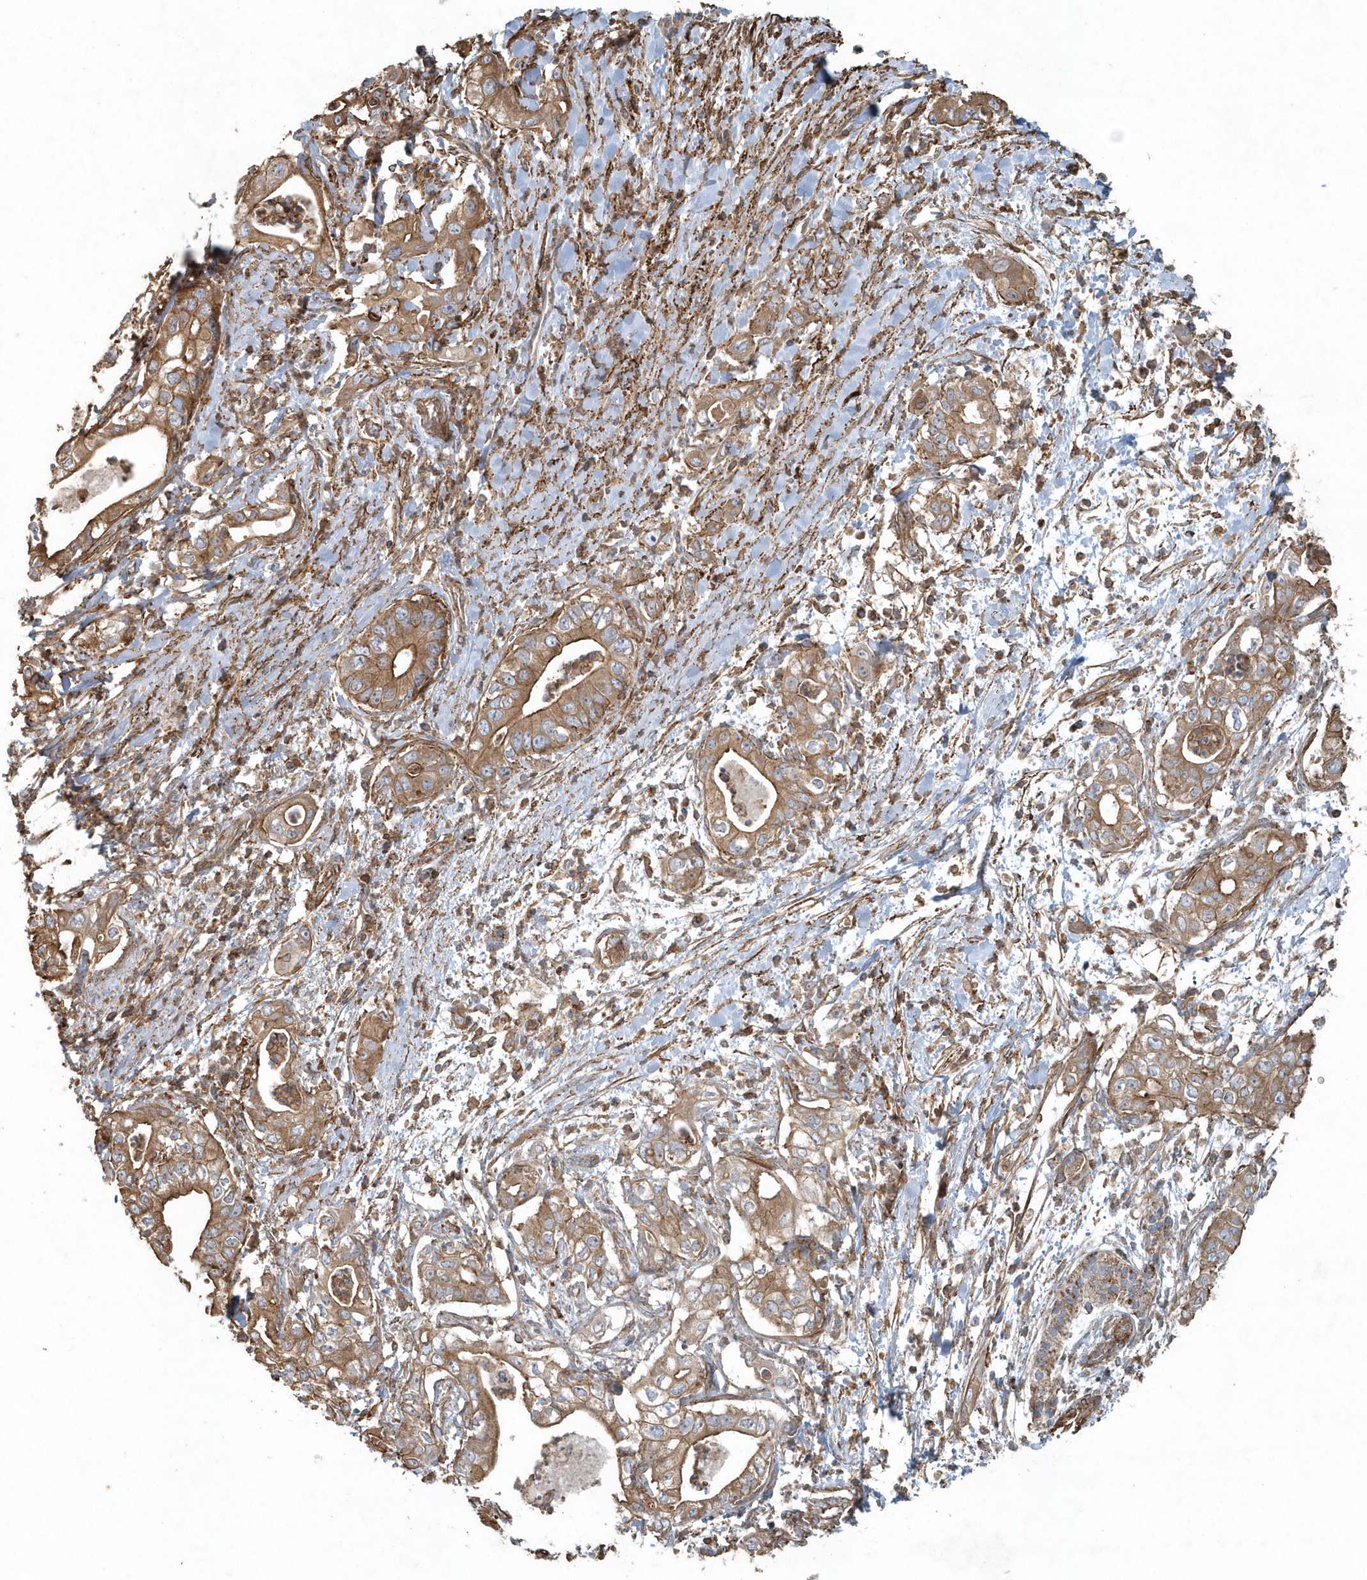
{"staining": {"intensity": "moderate", "quantity": ">75%", "location": "cytoplasmic/membranous"}, "tissue": "pancreatic cancer", "cell_type": "Tumor cells", "image_type": "cancer", "snomed": [{"axis": "morphology", "description": "Adenocarcinoma, NOS"}, {"axis": "topography", "description": "Pancreas"}], "caption": "Moderate cytoplasmic/membranous staining for a protein is seen in approximately >75% of tumor cells of adenocarcinoma (pancreatic) using immunohistochemistry (IHC).", "gene": "MMUT", "patient": {"sex": "female", "age": 78}}